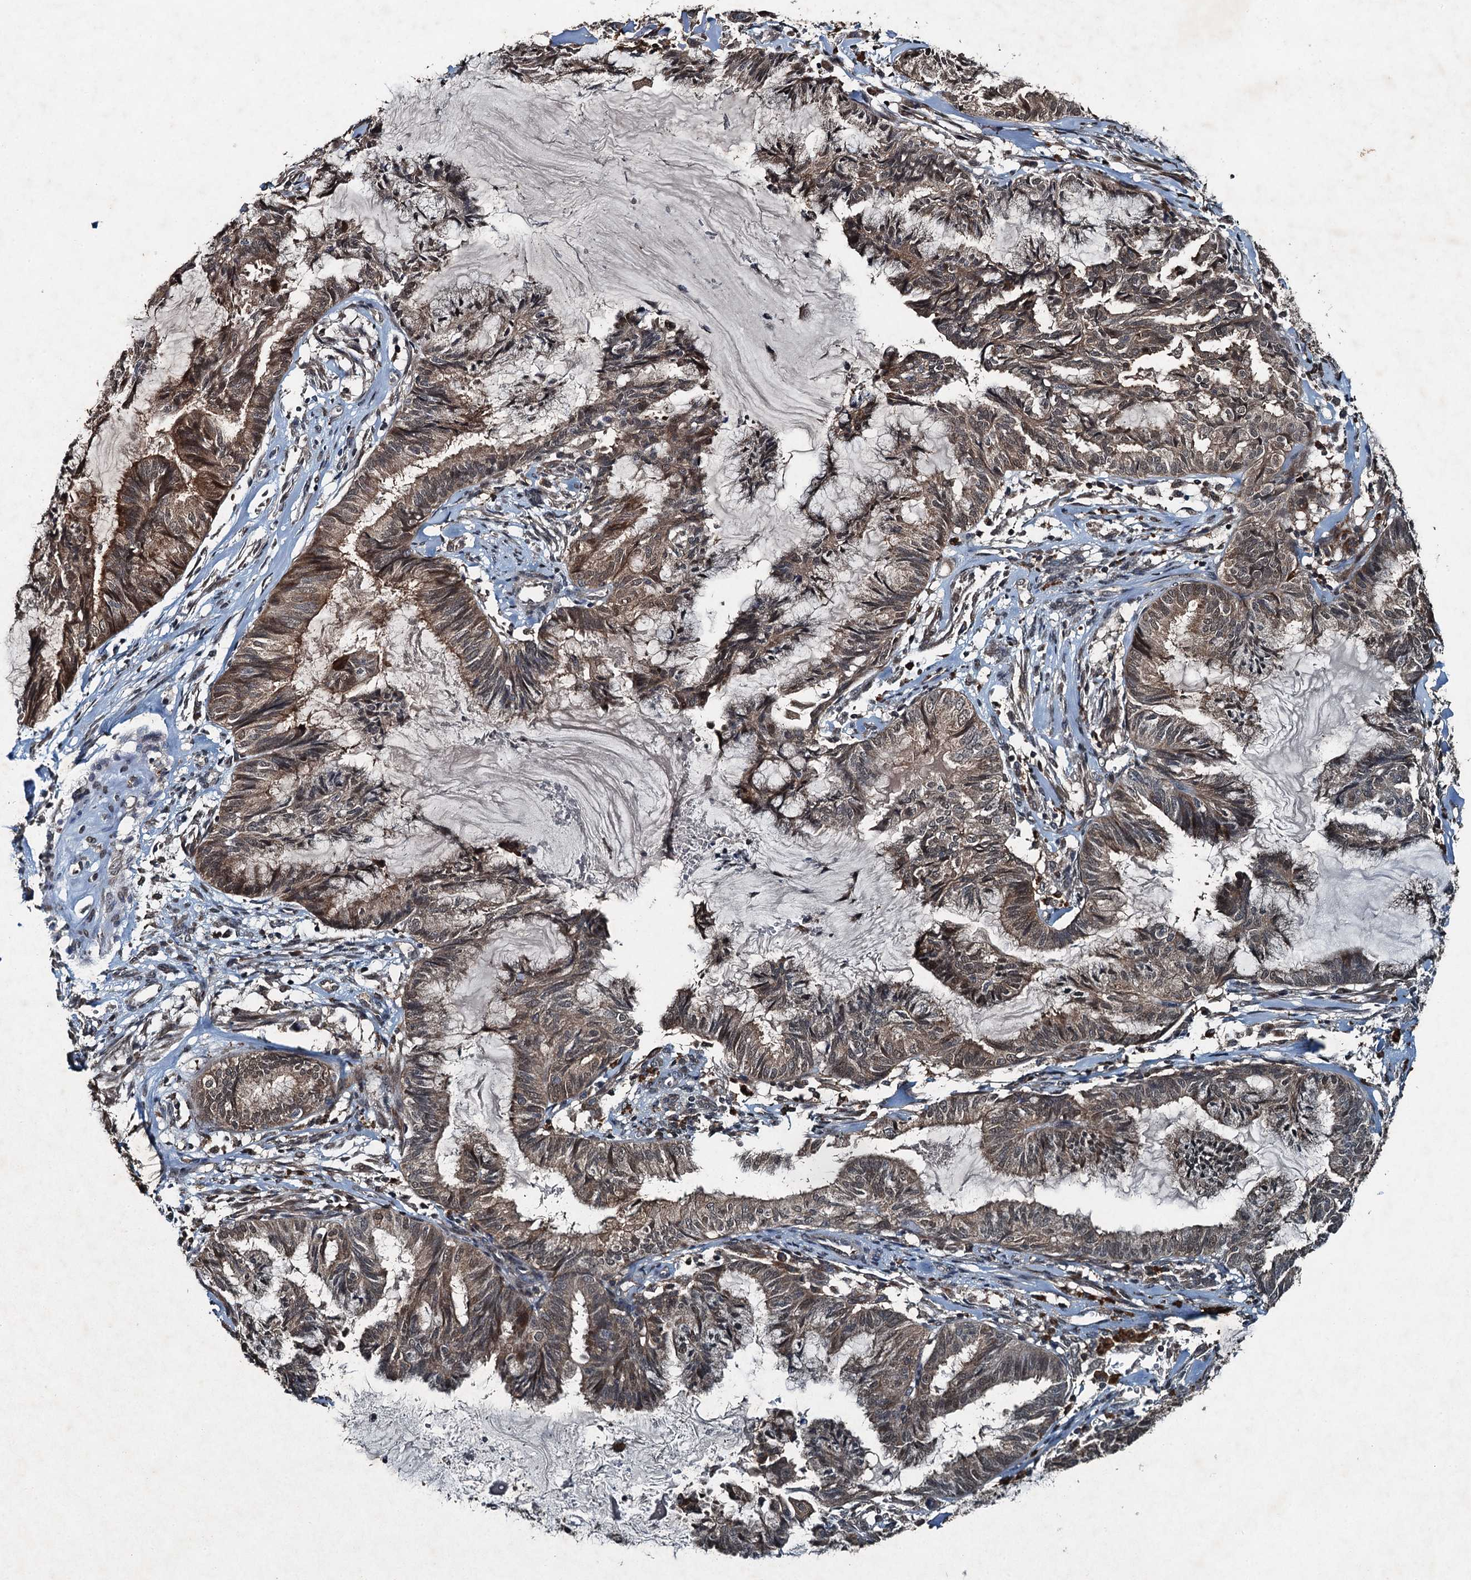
{"staining": {"intensity": "weak", "quantity": "25%-75%", "location": "cytoplasmic/membranous,nuclear"}, "tissue": "endometrial cancer", "cell_type": "Tumor cells", "image_type": "cancer", "snomed": [{"axis": "morphology", "description": "Adenocarcinoma, NOS"}, {"axis": "topography", "description": "Endometrium"}], "caption": "Tumor cells demonstrate low levels of weak cytoplasmic/membranous and nuclear expression in about 25%-75% of cells in endometrial cancer (adenocarcinoma). The protein of interest is shown in brown color, while the nuclei are stained blue.", "gene": "TCTN1", "patient": {"sex": "female", "age": 86}}